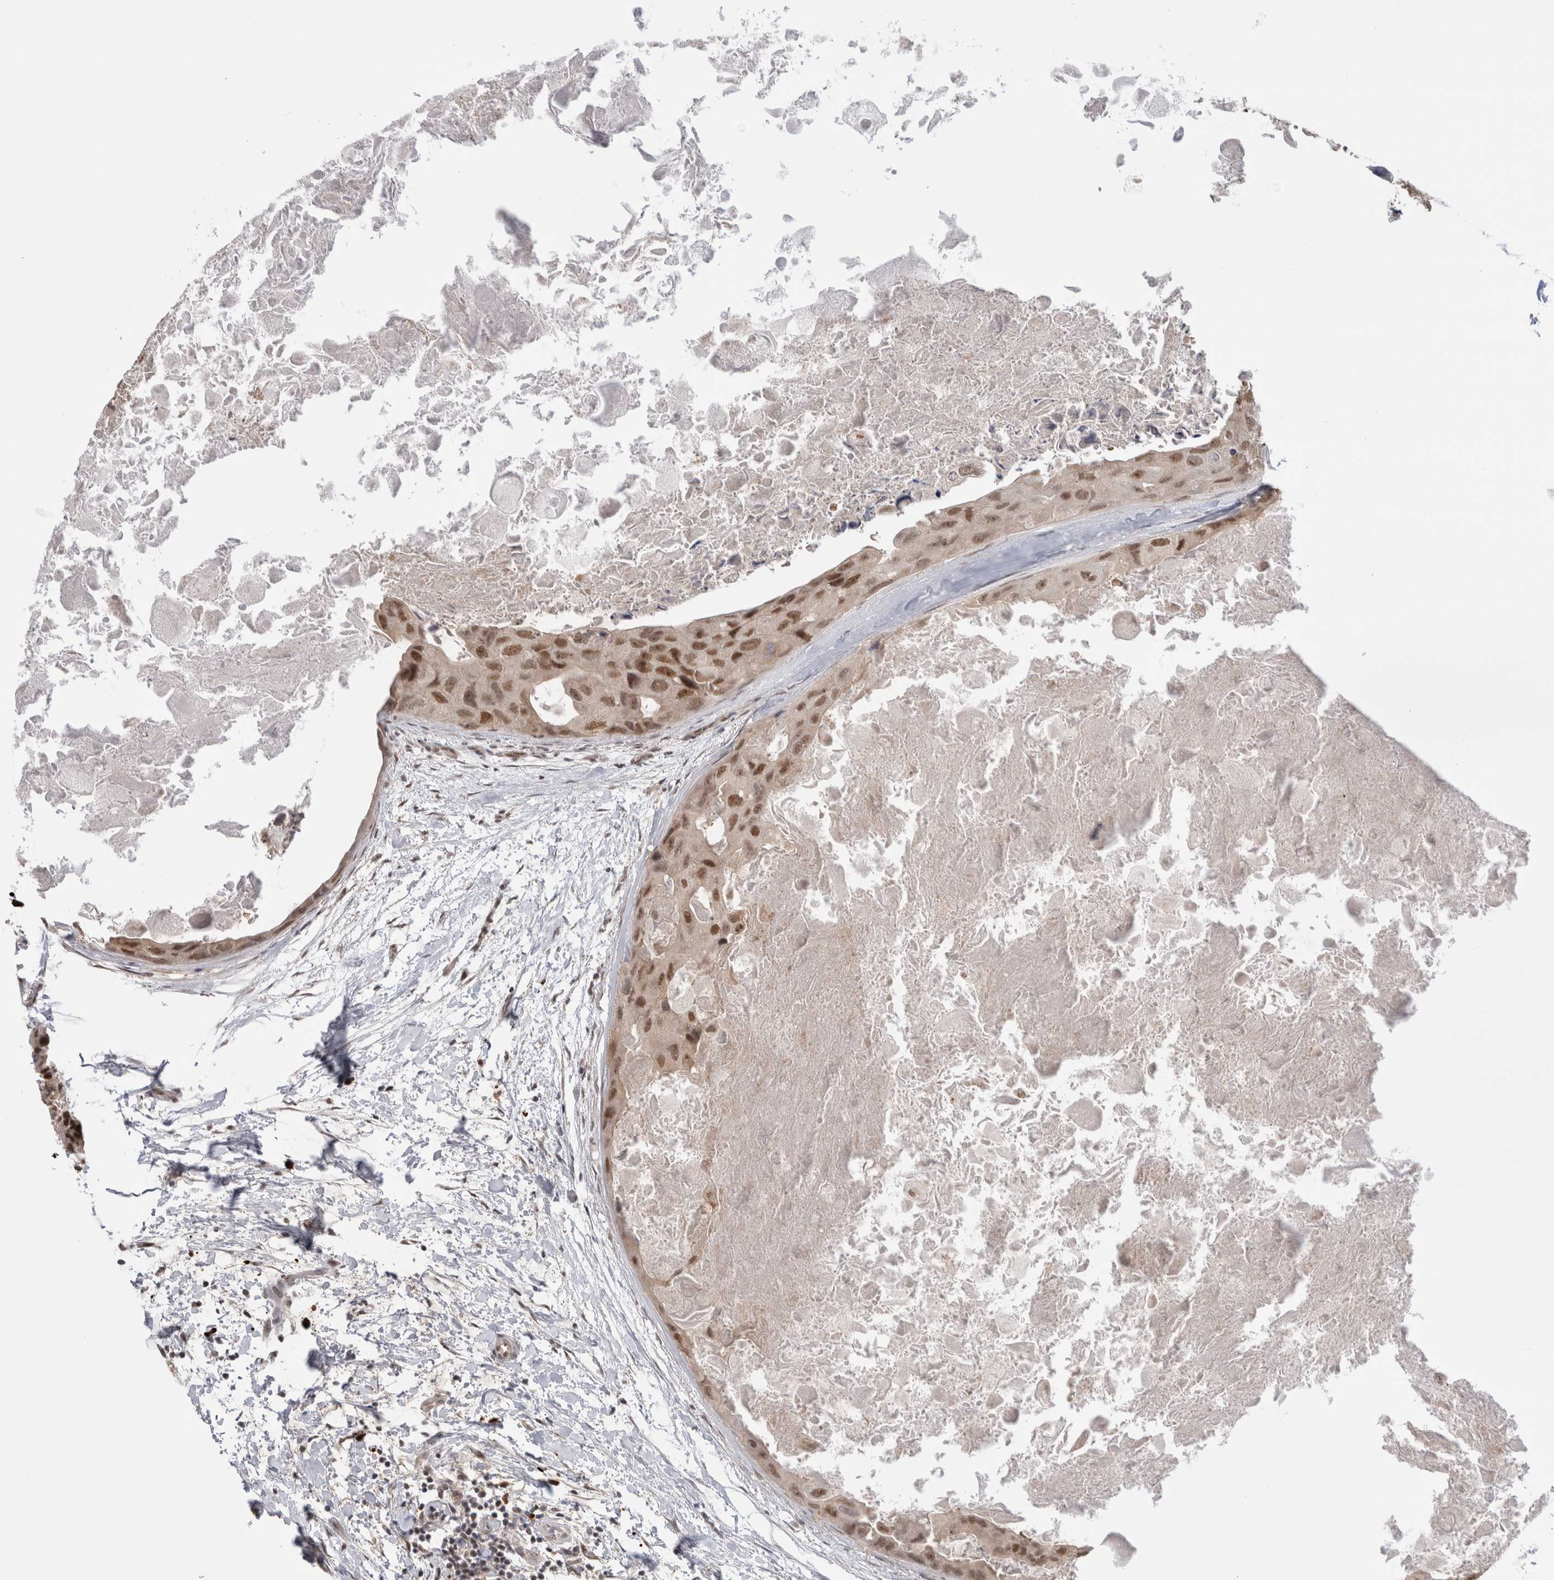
{"staining": {"intensity": "moderate", "quantity": ">75%", "location": "cytoplasmic/membranous,nuclear"}, "tissue": "breast cancer", "cell_type": "Tumor cells", "image_type": "cancer", "snomed": [{"axis": "morphology", "description": "Duct carcinoma"}, {"axis": "topography", "description": "Breast"}], "caption": "Protein expression analysis of breast cancer (intraductal carcinoma) shows moderate cytoplasmic/membranous and nuclear positivity in about >75% of tumor cells. (Stains: DAB in brown, nuclei in blue, Microscopy: brightfield microscopy at high magnification).", "gene": "ZNF24", "patient": {"sex": "female", "age": 62}}